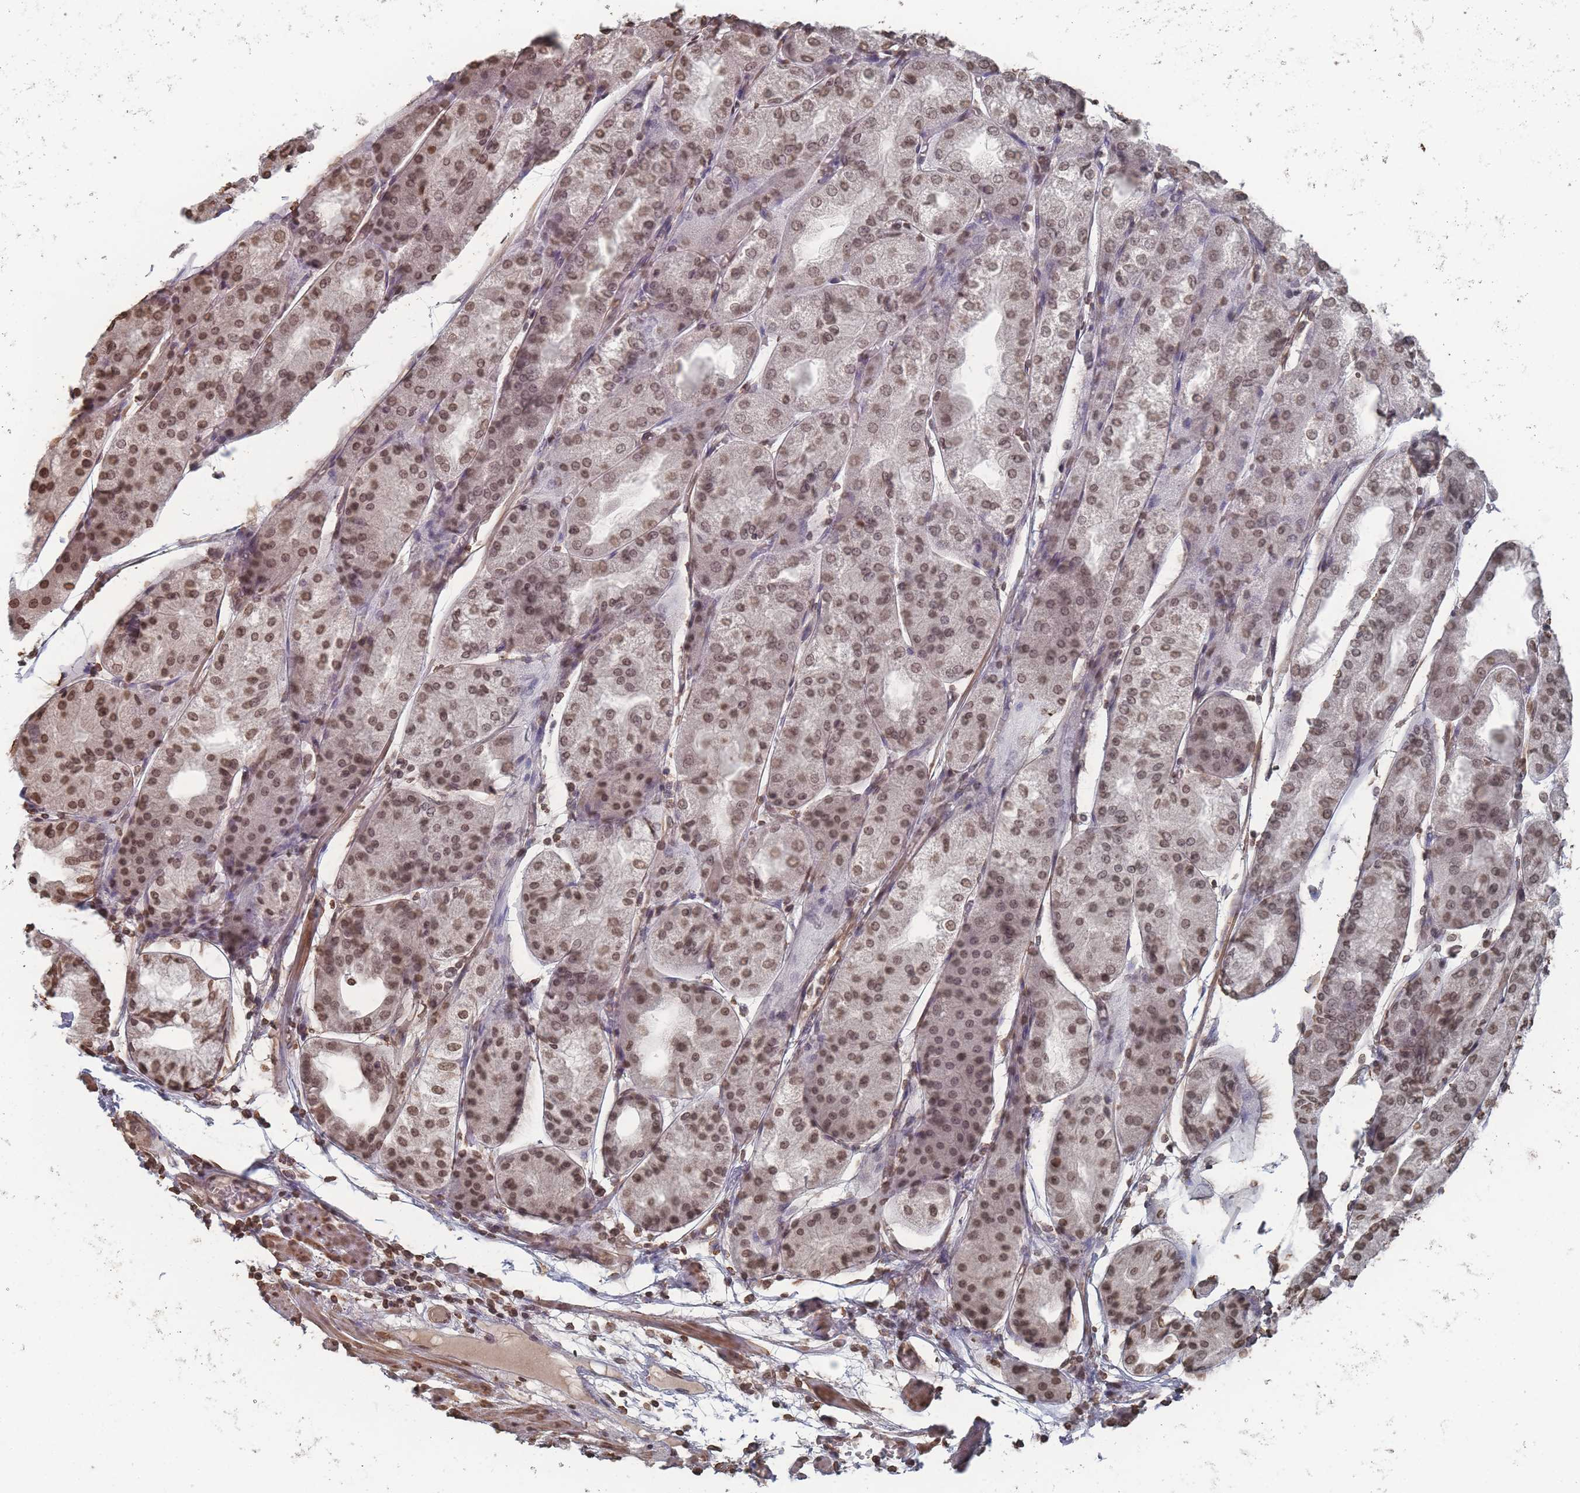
{"staining": {"intensity": "moderate", "quantity": ">75%", "location": "nuclear"}, "tissue": "stomach", "cell_type": "Glandular cells", "image_type": "normal", "snomed": [{"axis": "morphology", "description": "Normal tissue, NOS"}, {"axis": "topography", "description": "Stomach, upper"}], "caption": "Protein positivity by immunohistochemistry (IHC) shows moderate nuclear staining in approximately >75% of glandular cells in benign stomach.", "gene": "PLEKHG5", "patient": {"sex": "male", "age": 72}}